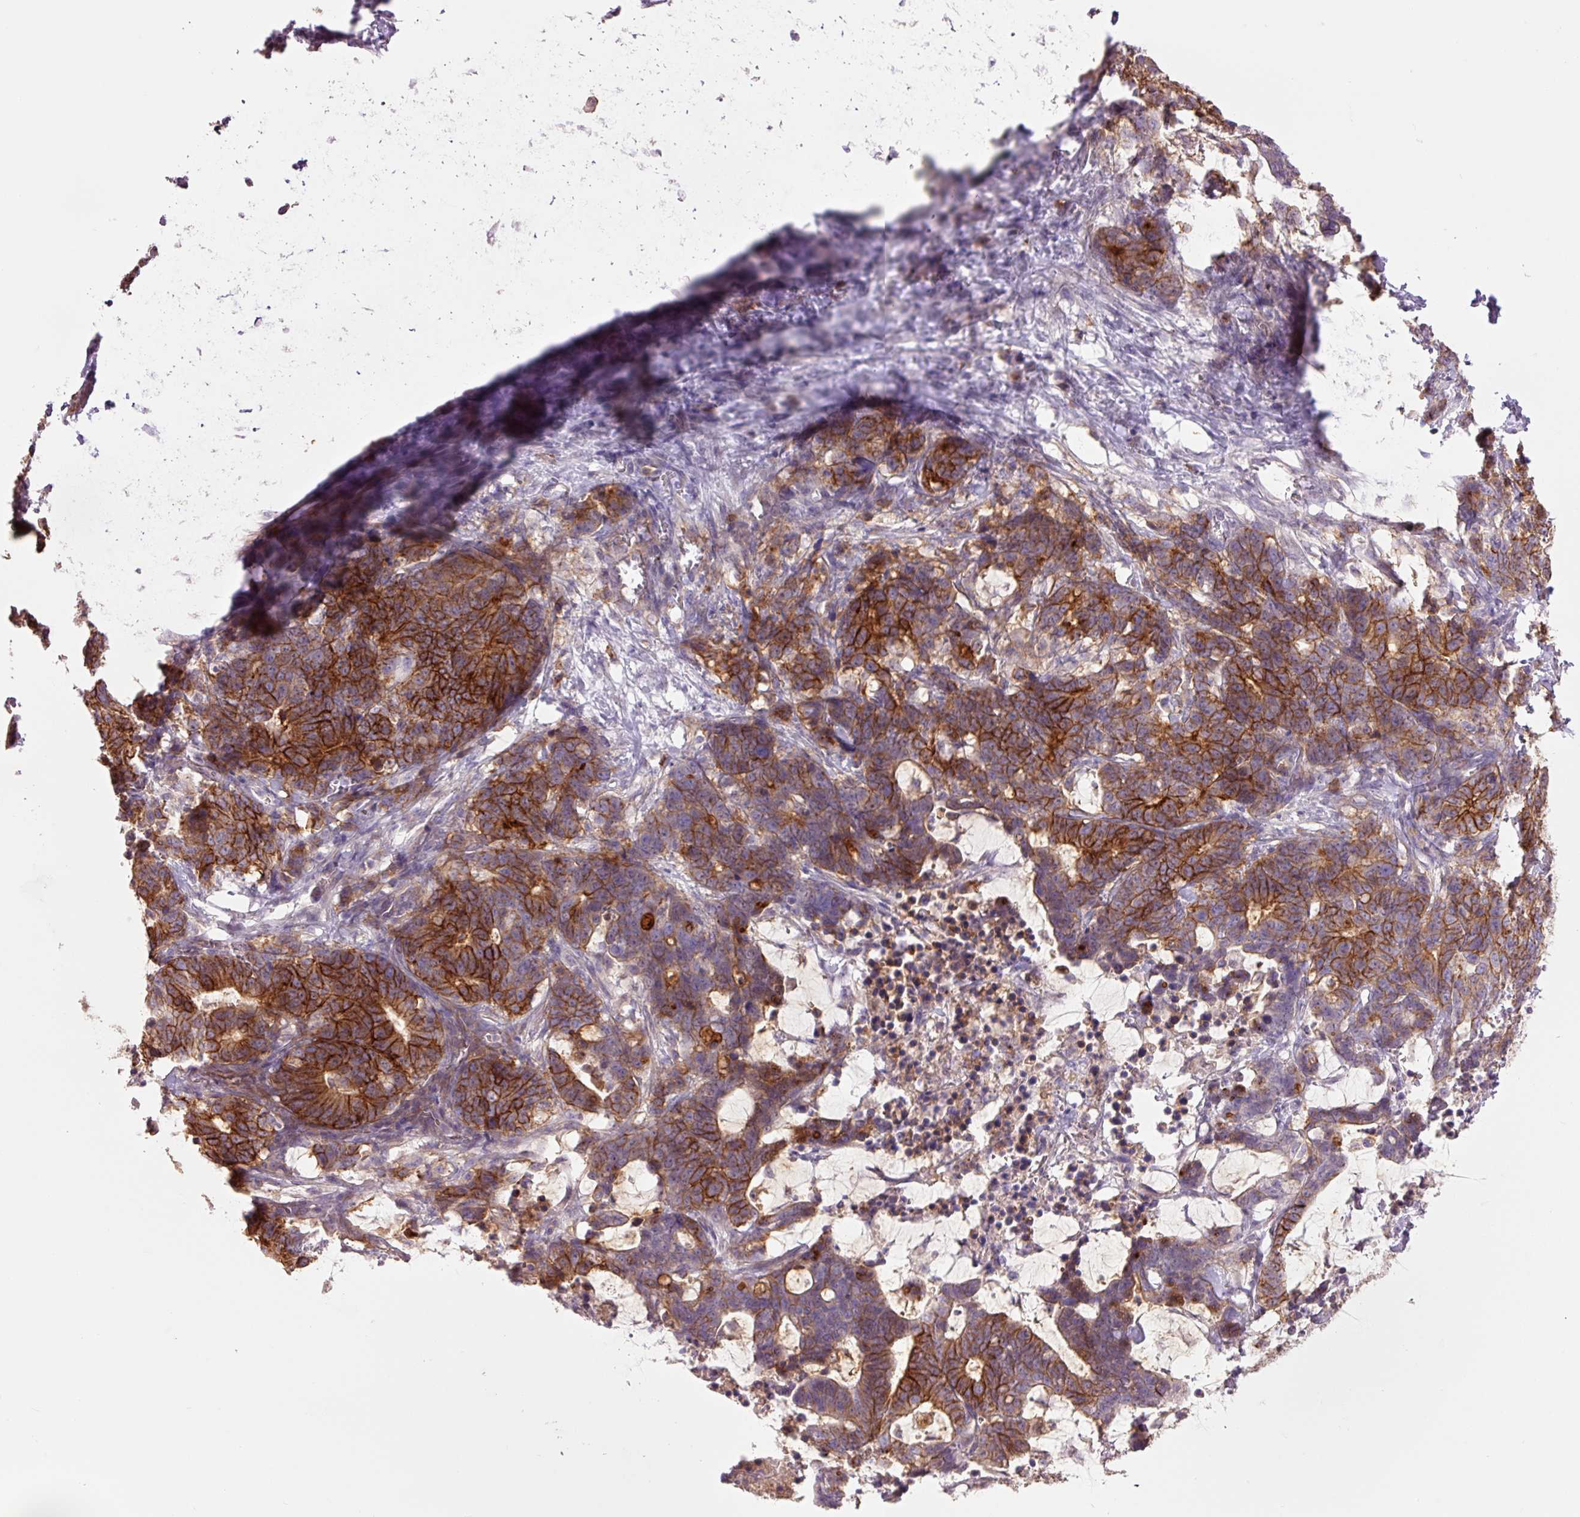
{"staining": {"intensity": "strong", "quantity": ">75%", "location": "cytoplasmic/membranous"}, "tissue": "stomach cancer", "cell_type": "Tumor cells", "image_type": "cancer", "snomed": [{"axis": "morphology", "description": "Normal tissue, NOS"}, {"axis": "morphology", "description": "Adenocarcinoma, NOS"}, {"axis": "topography", "description": "Stomach"}], "caption": "This micrograph shows immunohistochemistry (IHC) staining of stomach cancer (adenocarcinoma), with high strong cytoplasmic/membranous staining in about >75% of tumor cells.", "gene": "SLC1A4", "patient": {"sex": "female", "age": 64}}